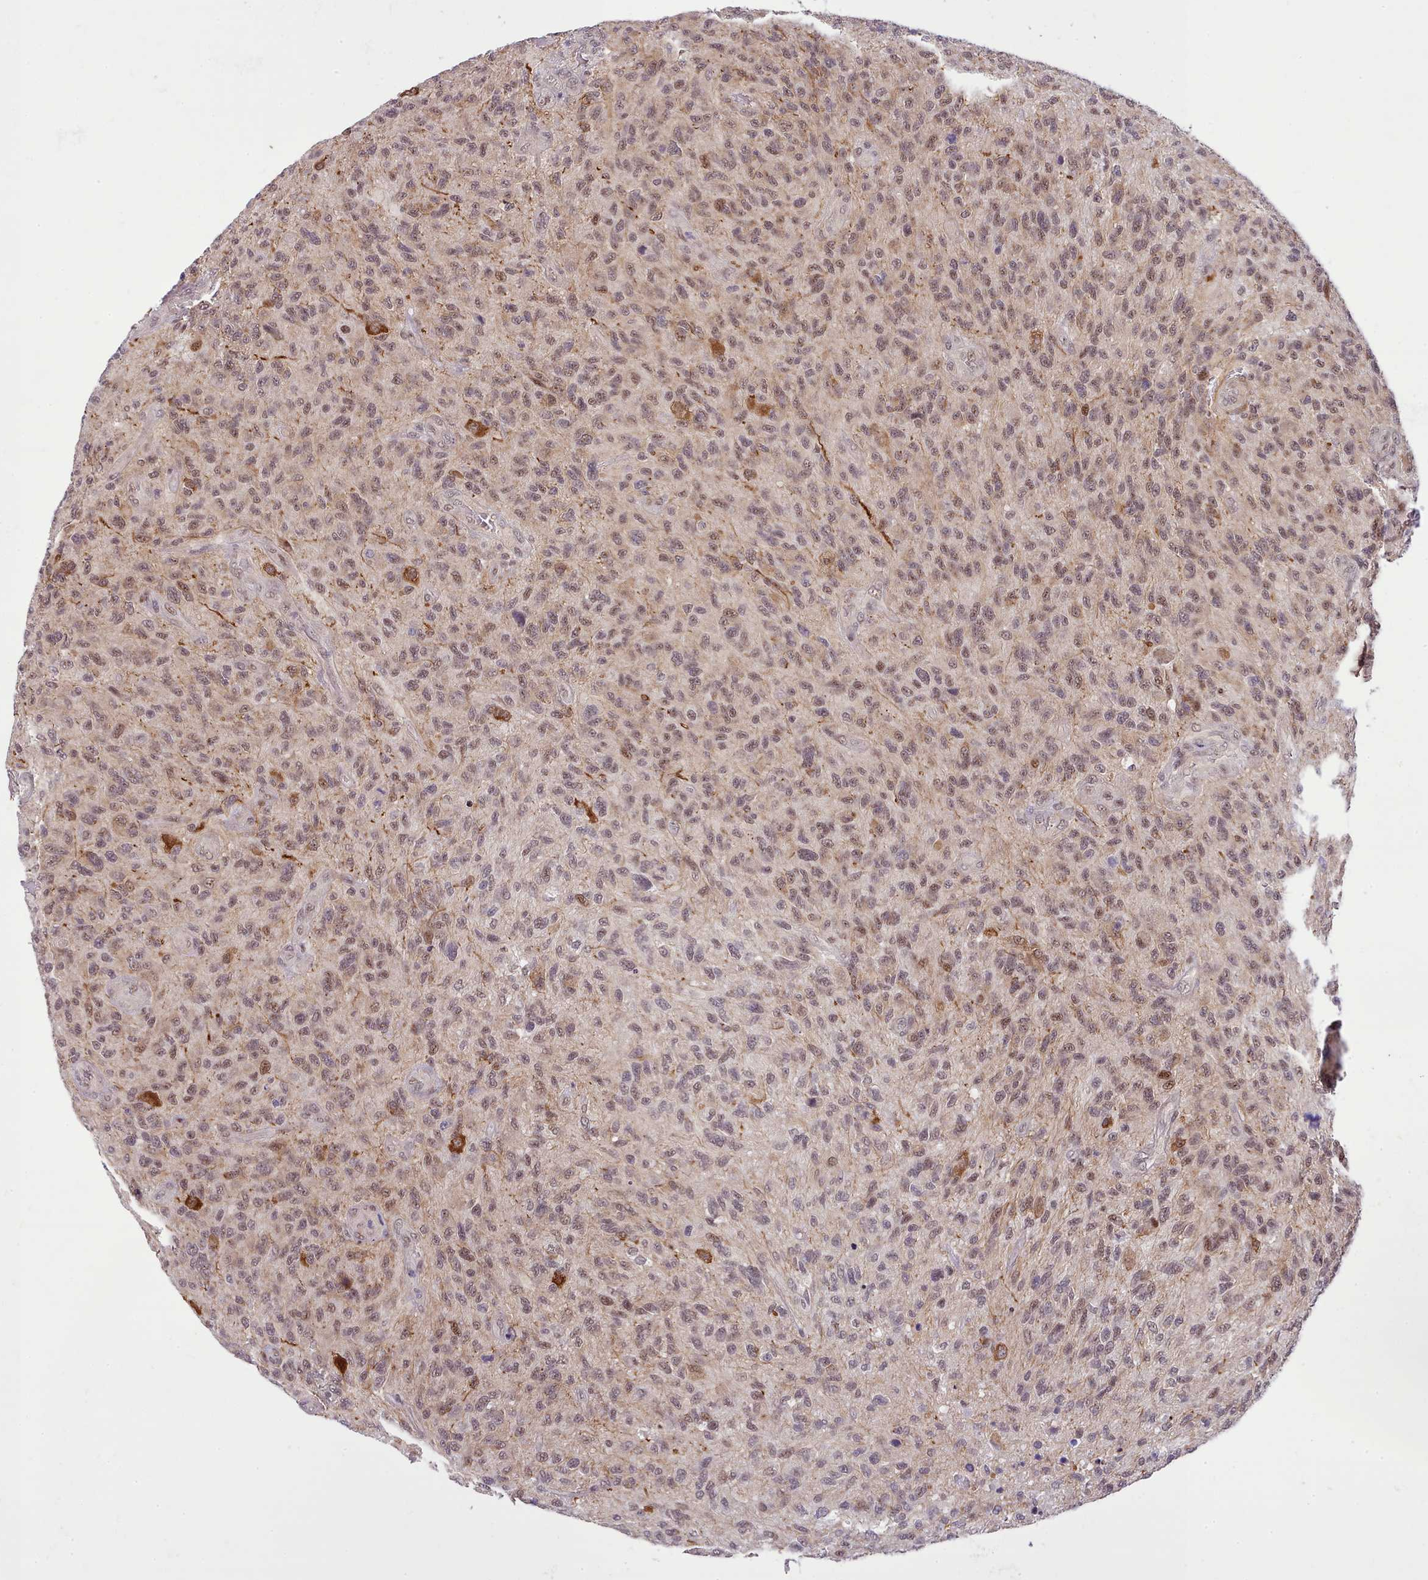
{"staining": {"intensity": "weak", "quantity": "25%-75%", "location": "cytoplasmic/membranous,nuclear"}, "tissue": "glioma", "cell_type": "Tumor cells", "image_type": "cancer", "snomed": [{"axis": "morphology", "description": "Glioma, malignant, High grade"}, {"axis": "topography", "description": "Brain"}], "caption": "Immunohistochemical staining of human glioma demonstrates low levels of weak cytoplasmic/membranous and nuclear staining in approximately 25%-75% of tumor cells.", "gene": "HOXB7", "patient": {"sex": "male", "age": 47}}